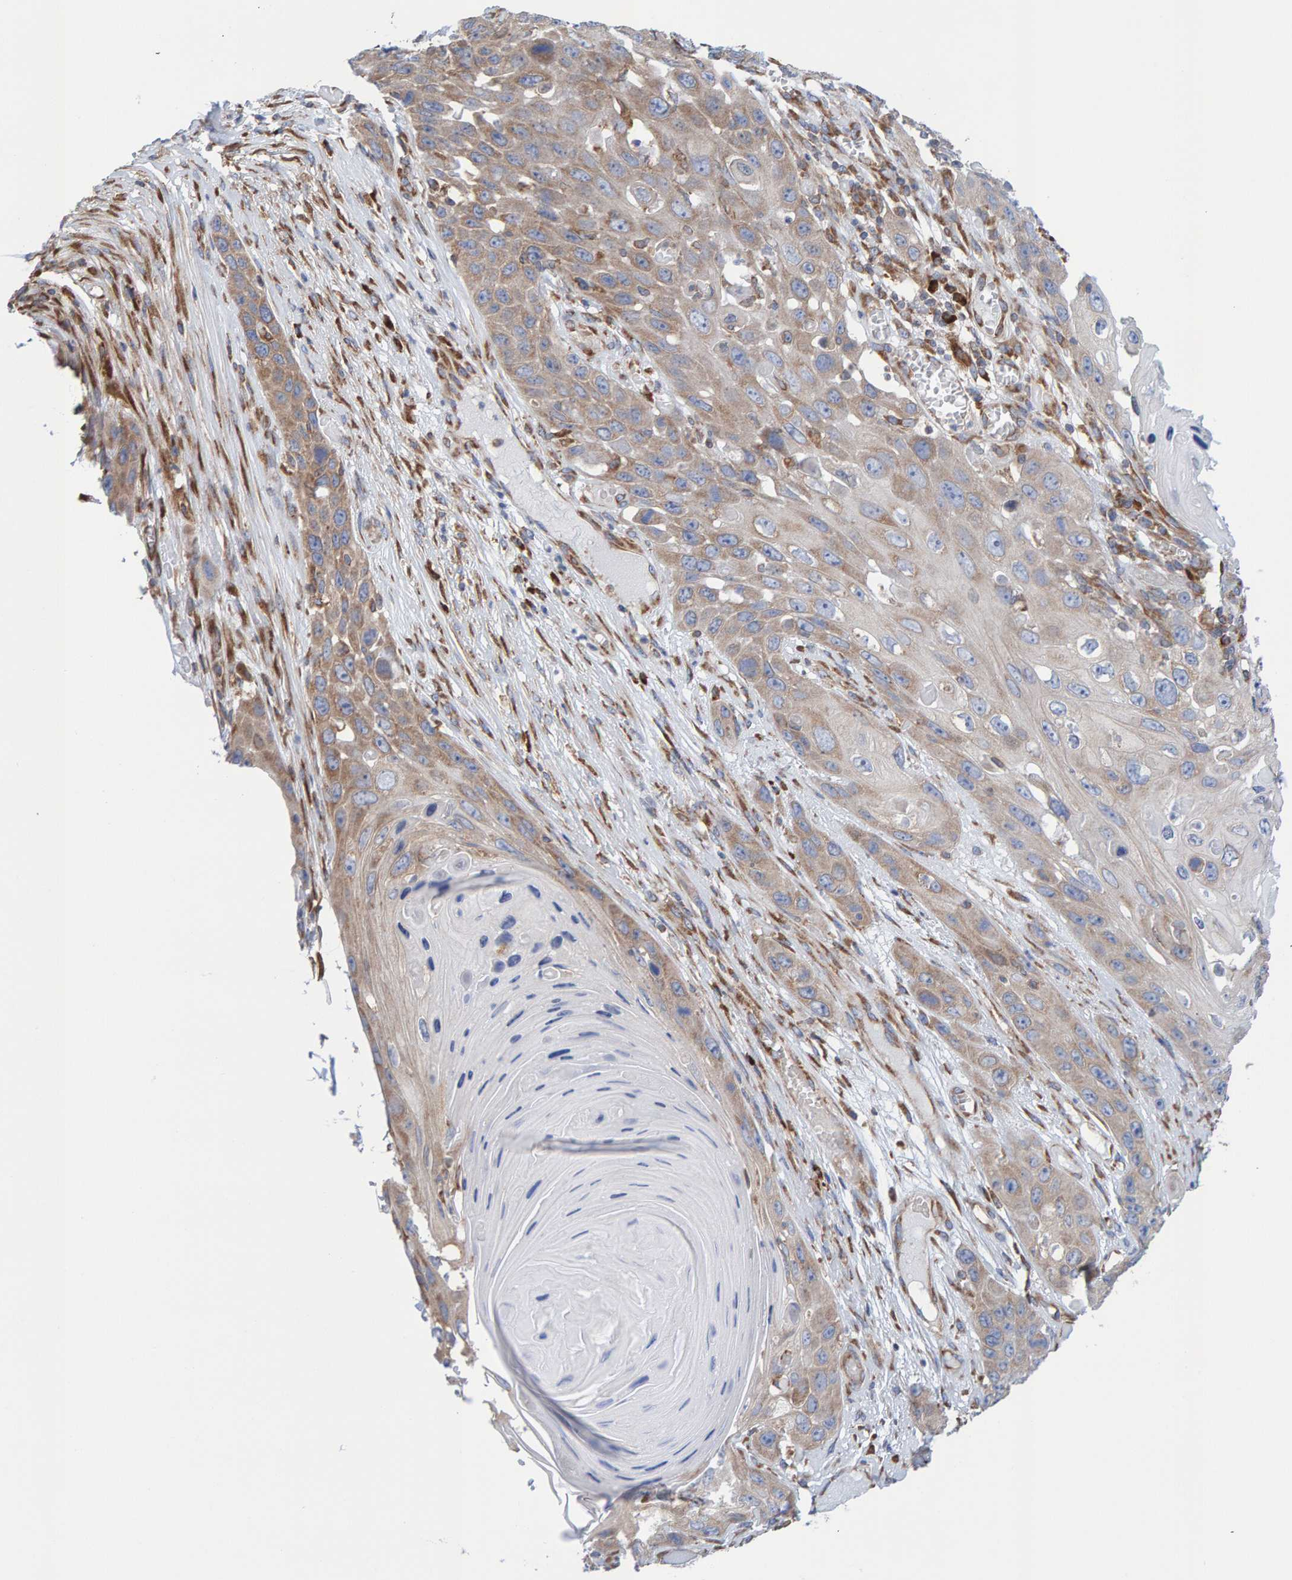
{"staining": {"intensity": "weak", "quantity": ">75%", "location": "cytoplasmic/membranous"}, "tissue": "skin cancer", "cell_type": "Tumor cells", "image_type": "cancer", "snomed": [{"axis": "morphology", "description": "Squamous cell carcinoma, NOS"}, {"axis": "topography", "description": "Skin"}], "caption": "Immunohistochemistry photomicrograph of neoplastic tissue: skin squamous cell carcinoma stained using IHC exhibits low levels of weak protein expression localized specifically in the cytoplasmic/membranous of tumor cells, appearing as a cytoplasmic/membranous brown color.", "gene": "CDK5RAP3", "patient": {"sex": "male", "age": 55}}